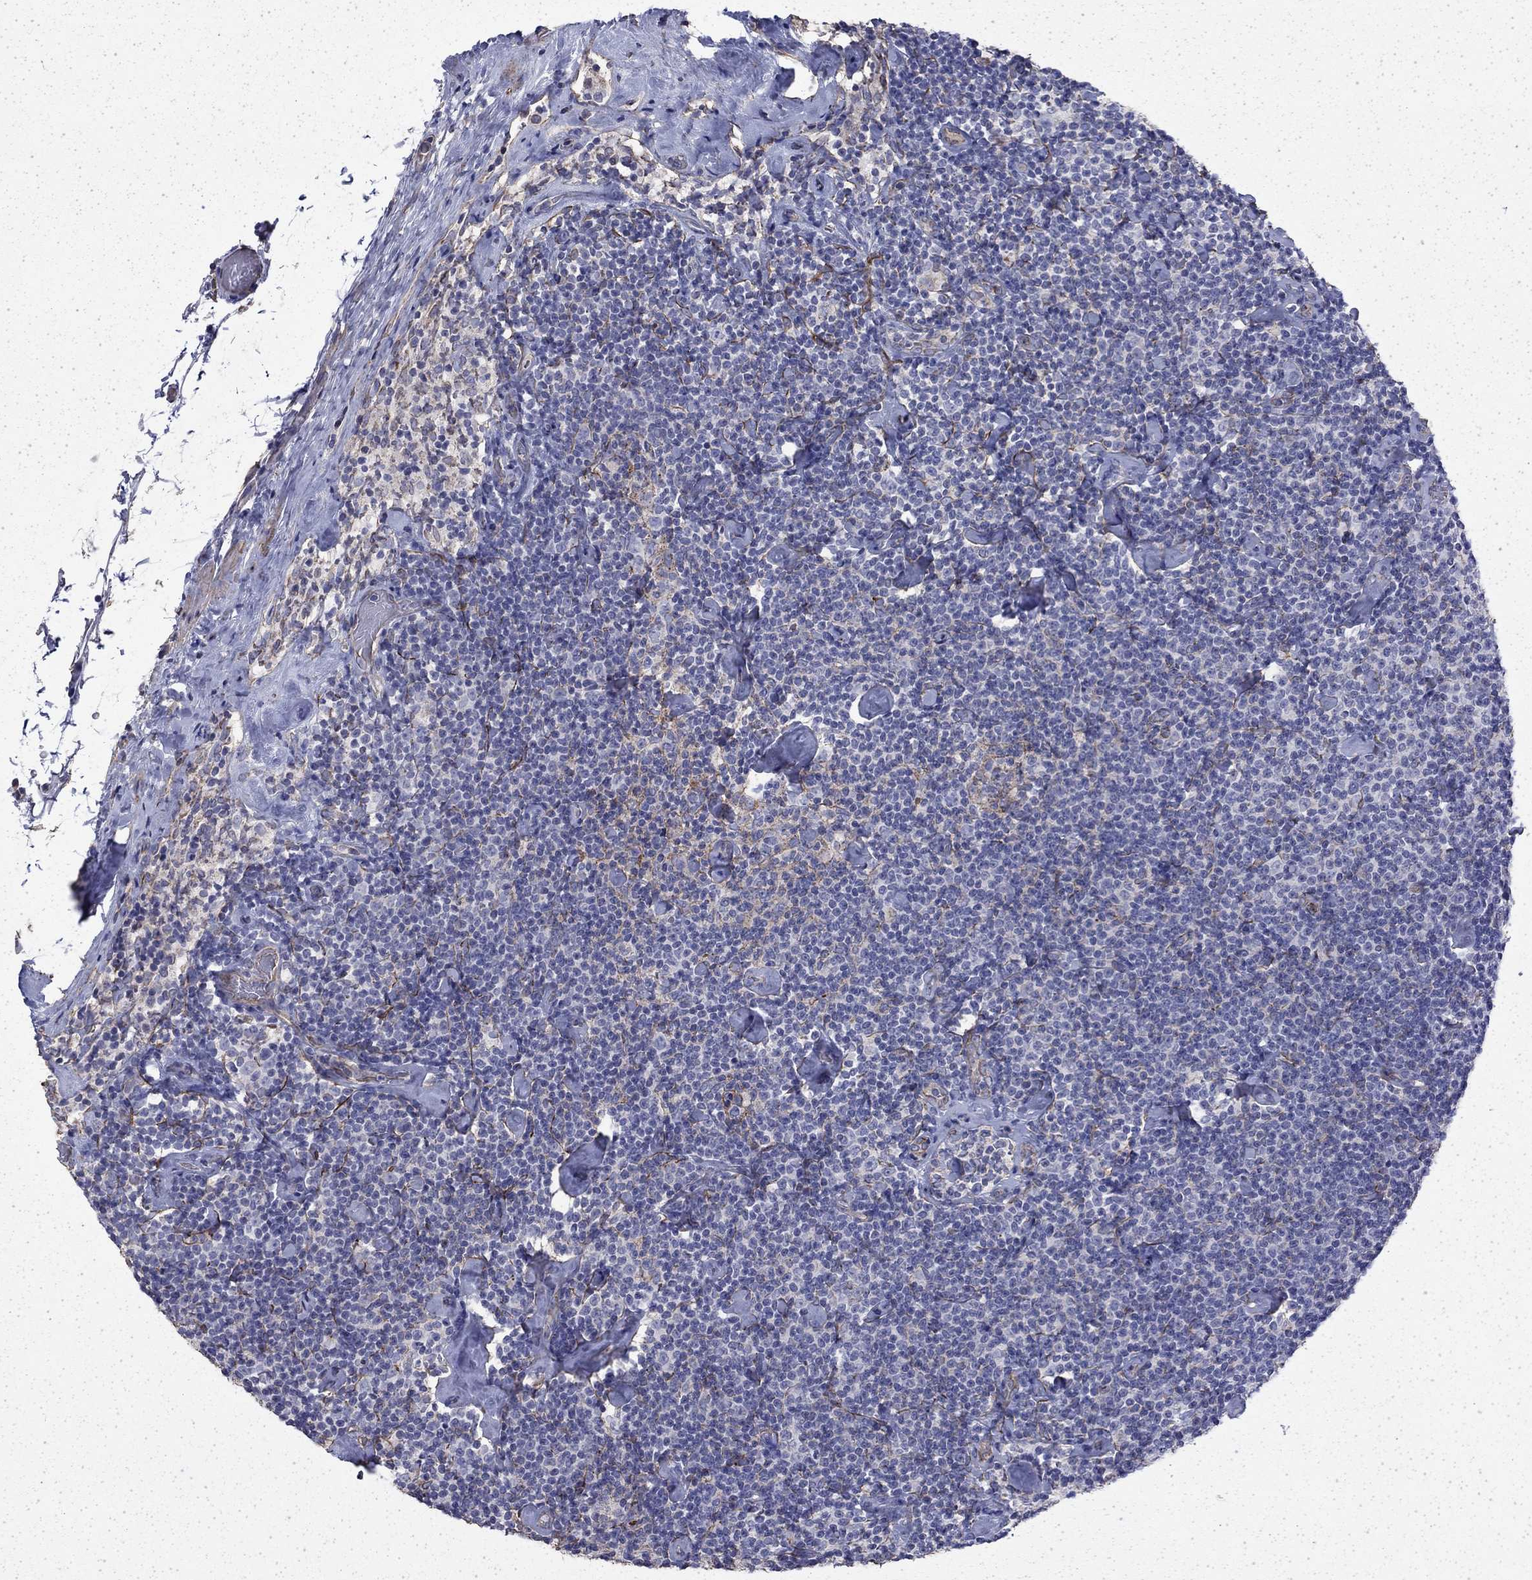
{"staining": {"intensity": "negative", "quantity": "none", "location": "none"}, "tissue": "lymphoma", "cell_type": "Tumor cells", "image_type": "cancer", "snomed": [{"axis": "morphology", "description": "Malignant lymphoma, non-Hodgkin's type, Low grade"}, {"axis": "topography", "description": "Lymph node"}], "caption": "IHC micrograph of lymphoma stained for a protein (brown), which exhibits no positivity in tumor cells.", "gene": "DTNA", "patient": {"sex": "male", "age": 81}}